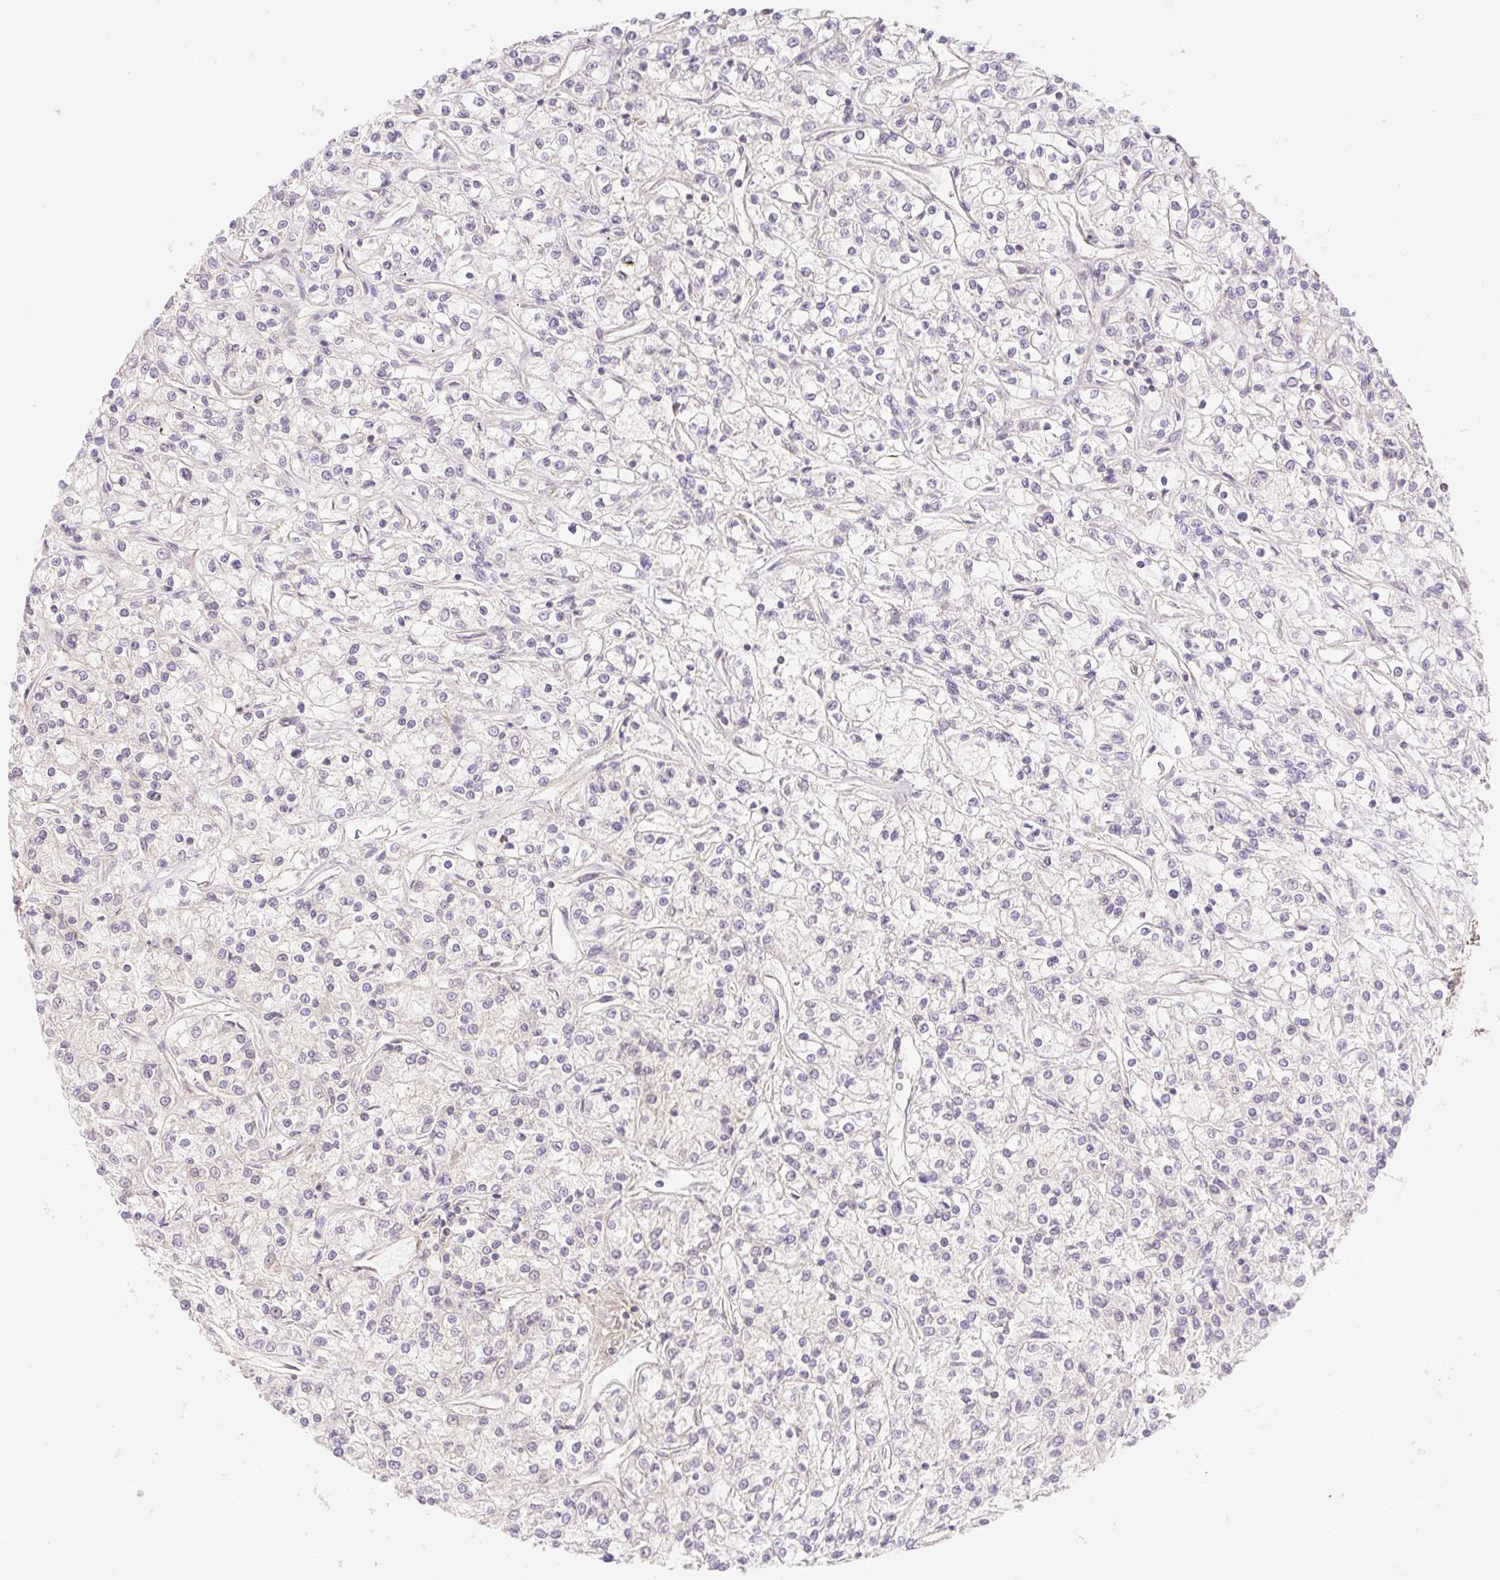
{"staining": {"intensity": "negative", "quantity": "none", "location": "none"}, "tissue": "renal cancer", "cell_type": "Tumor cells", "image_type": "cancer", "snomed": [{"axis": "morphology", "description": "Adenocarcinoma, NOS"}, {"axis": "topography", "description": "Kidney"}], "caption": "Human renal cancer stained for a protein using IHC reveals no staining in tumor cells.", "gene": "EMC10", "patient": {"sex": "female", "age": 59}}